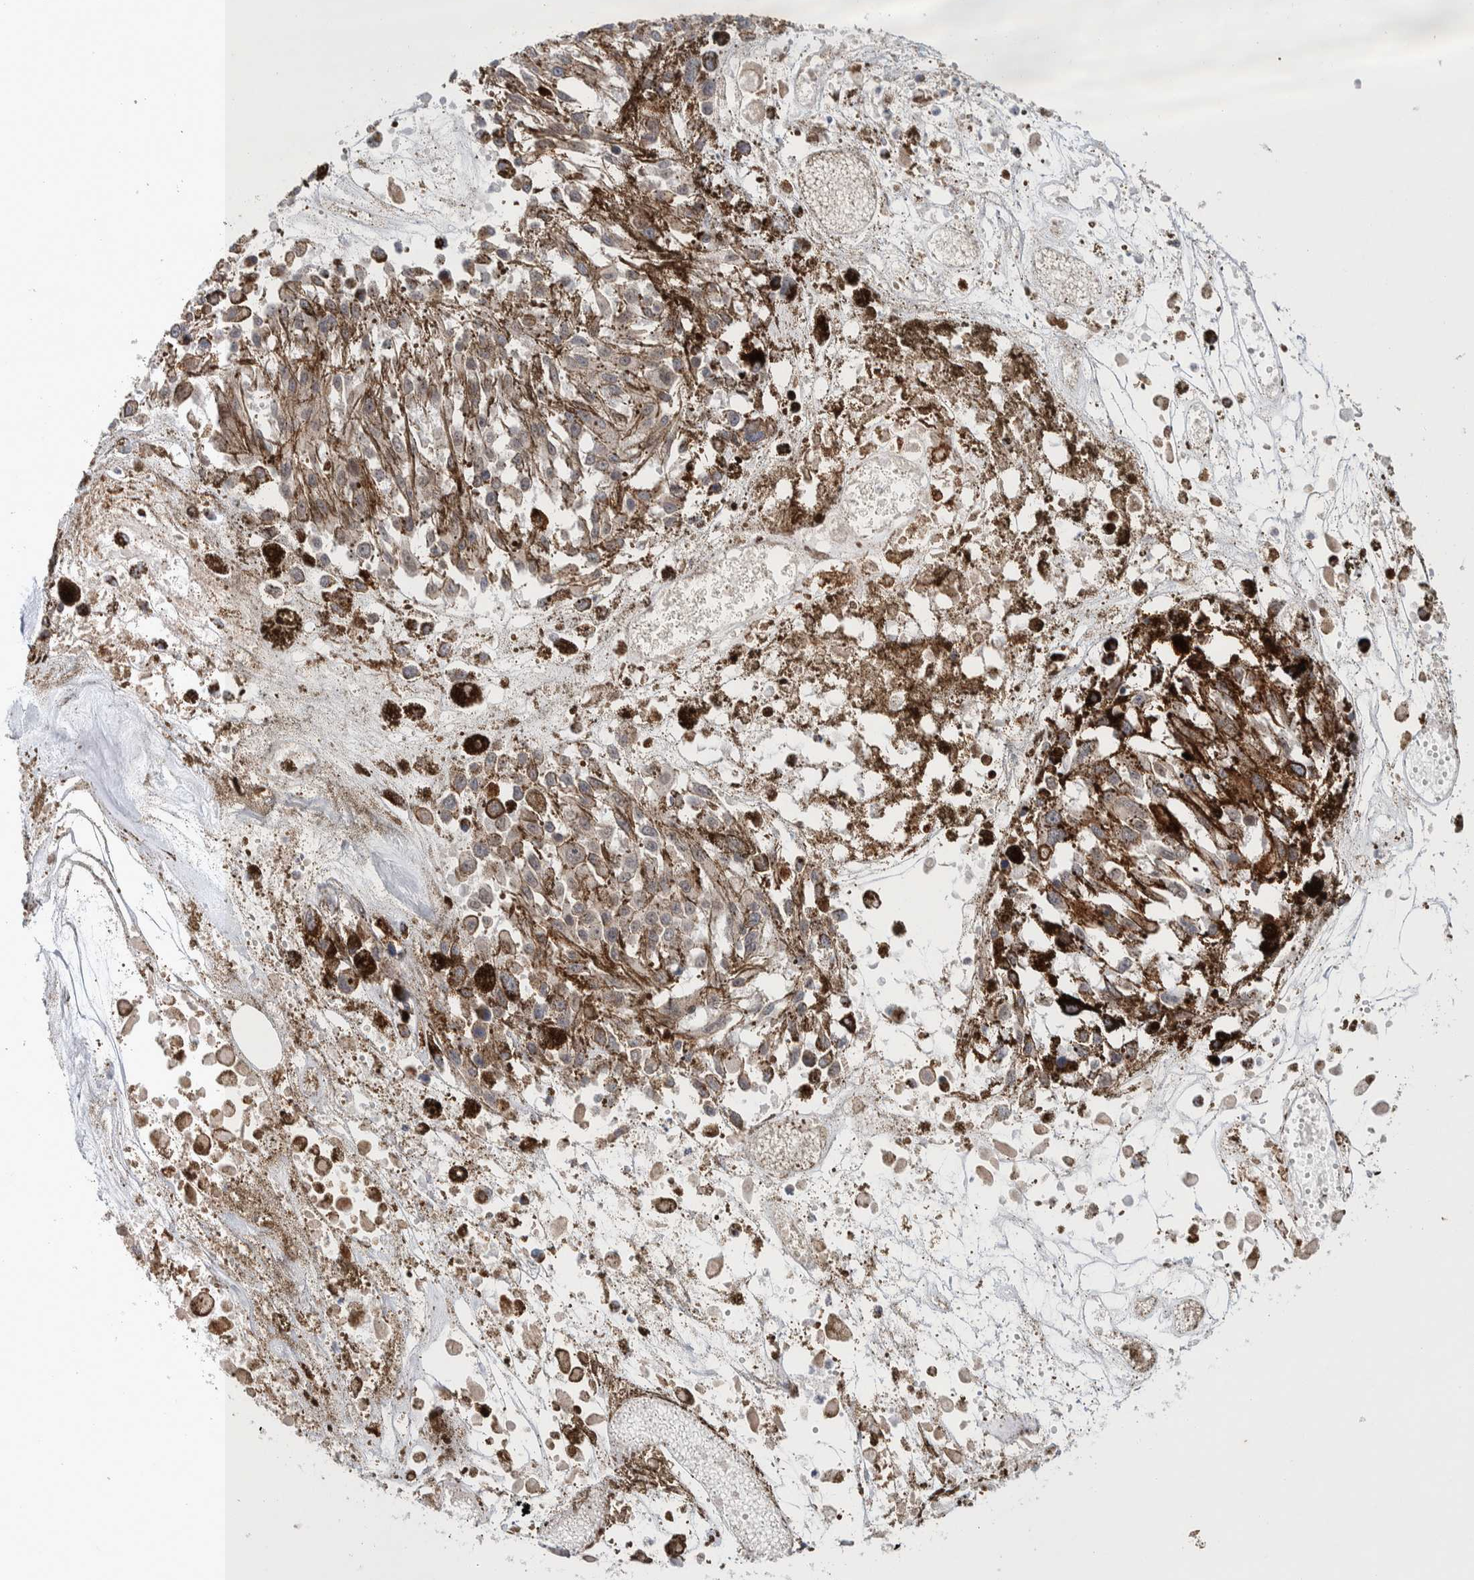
{"staining": {"intensity": "negative", "quantity": "none", "location": "none"}, "tissue": "melanoma", "cell_type": "Tumor cells", "image_type": "cancer", "snomed": [{"axis": "morphology", "description": "Malignant melanoma, Metastatic site"}, {"axis": "topography", "description": "Lymph node"}], "caption": "DAB (3,3'-diaminobenzidine) immunohistochemical staining of human malignant melanoma (metastatic site) reveals no significant positivity in tumor cells.", "gene": "CRAT", "patient": {"sex": "male", "age": 59}}